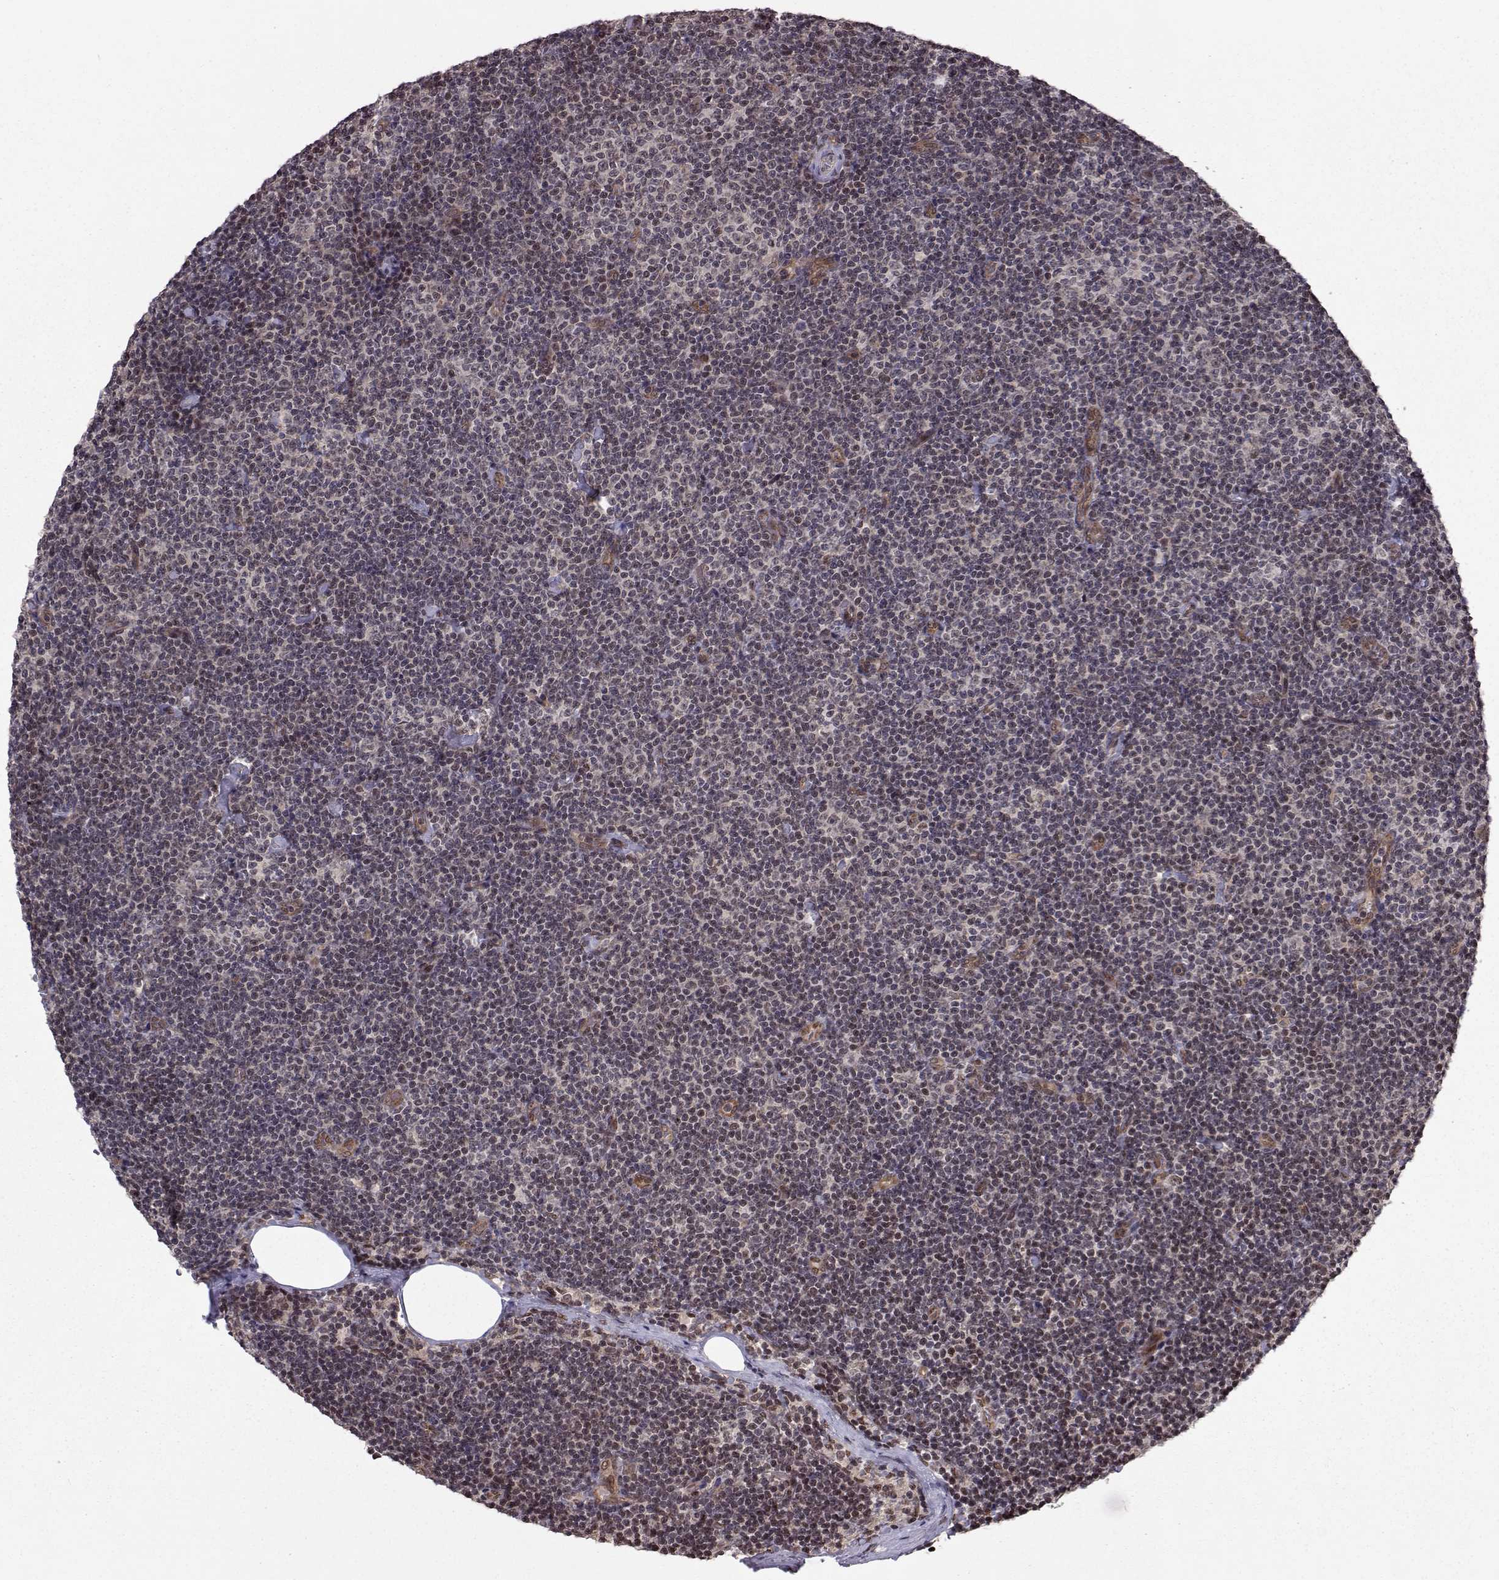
{"staining": {"intensity": "negative", "quantity": "none", "location": "none"}, "tissue": "lymphoma", "cell_type": "Tumor cells", "image_type": "cancer", "snomed": [{"axis": "morphology", "description": "Malignant lymphoma, non-Hodgkin's type, Low grade"}, {"axis": "topography", "description": "Lymph node"}], "caption": "Tumor cells are negative for protein expression in human lymphoma.", "gene": "PKN2", "patient": {"sex": "male", "age": 81}}